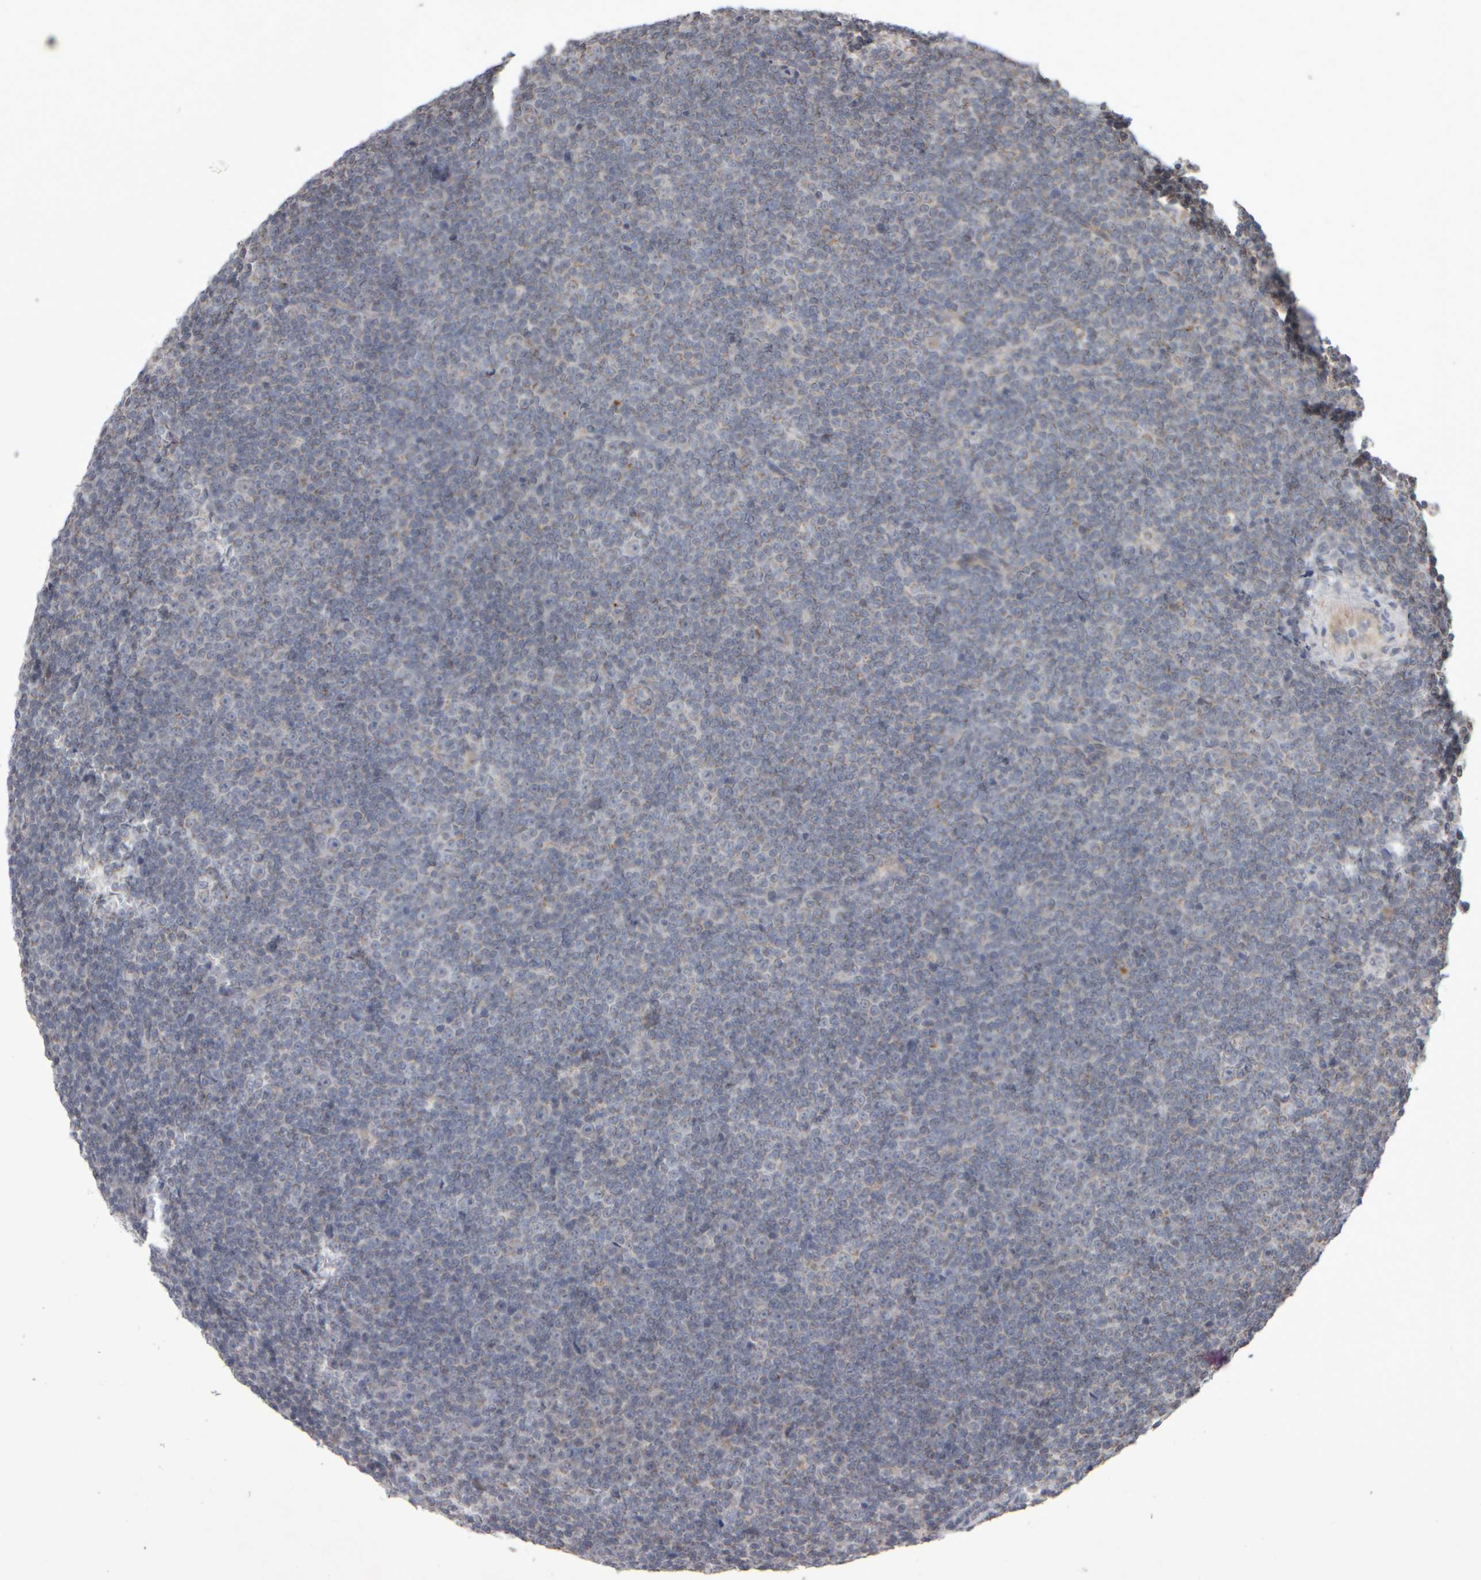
{"staining": {"intensity": "weak", "quantity": "<25%", "location": "cytoplasmic/membranous"}, "tissue": "lymphoma", "cell_type": "Tumor cells", "image_type": "cancer", "snomed": [{"axis": "morphology", "description": "Malignant lymphoma, non-Hodgkin's type, Low grade"}, {"axis": "topography", "description": "Lymph node"}], "caption": "This is an IHC histopathology image of human lymphoma. There is no expression in tumor cells.", "gene": "SCO1", "patient": {"sex": "female", "age": 67}}